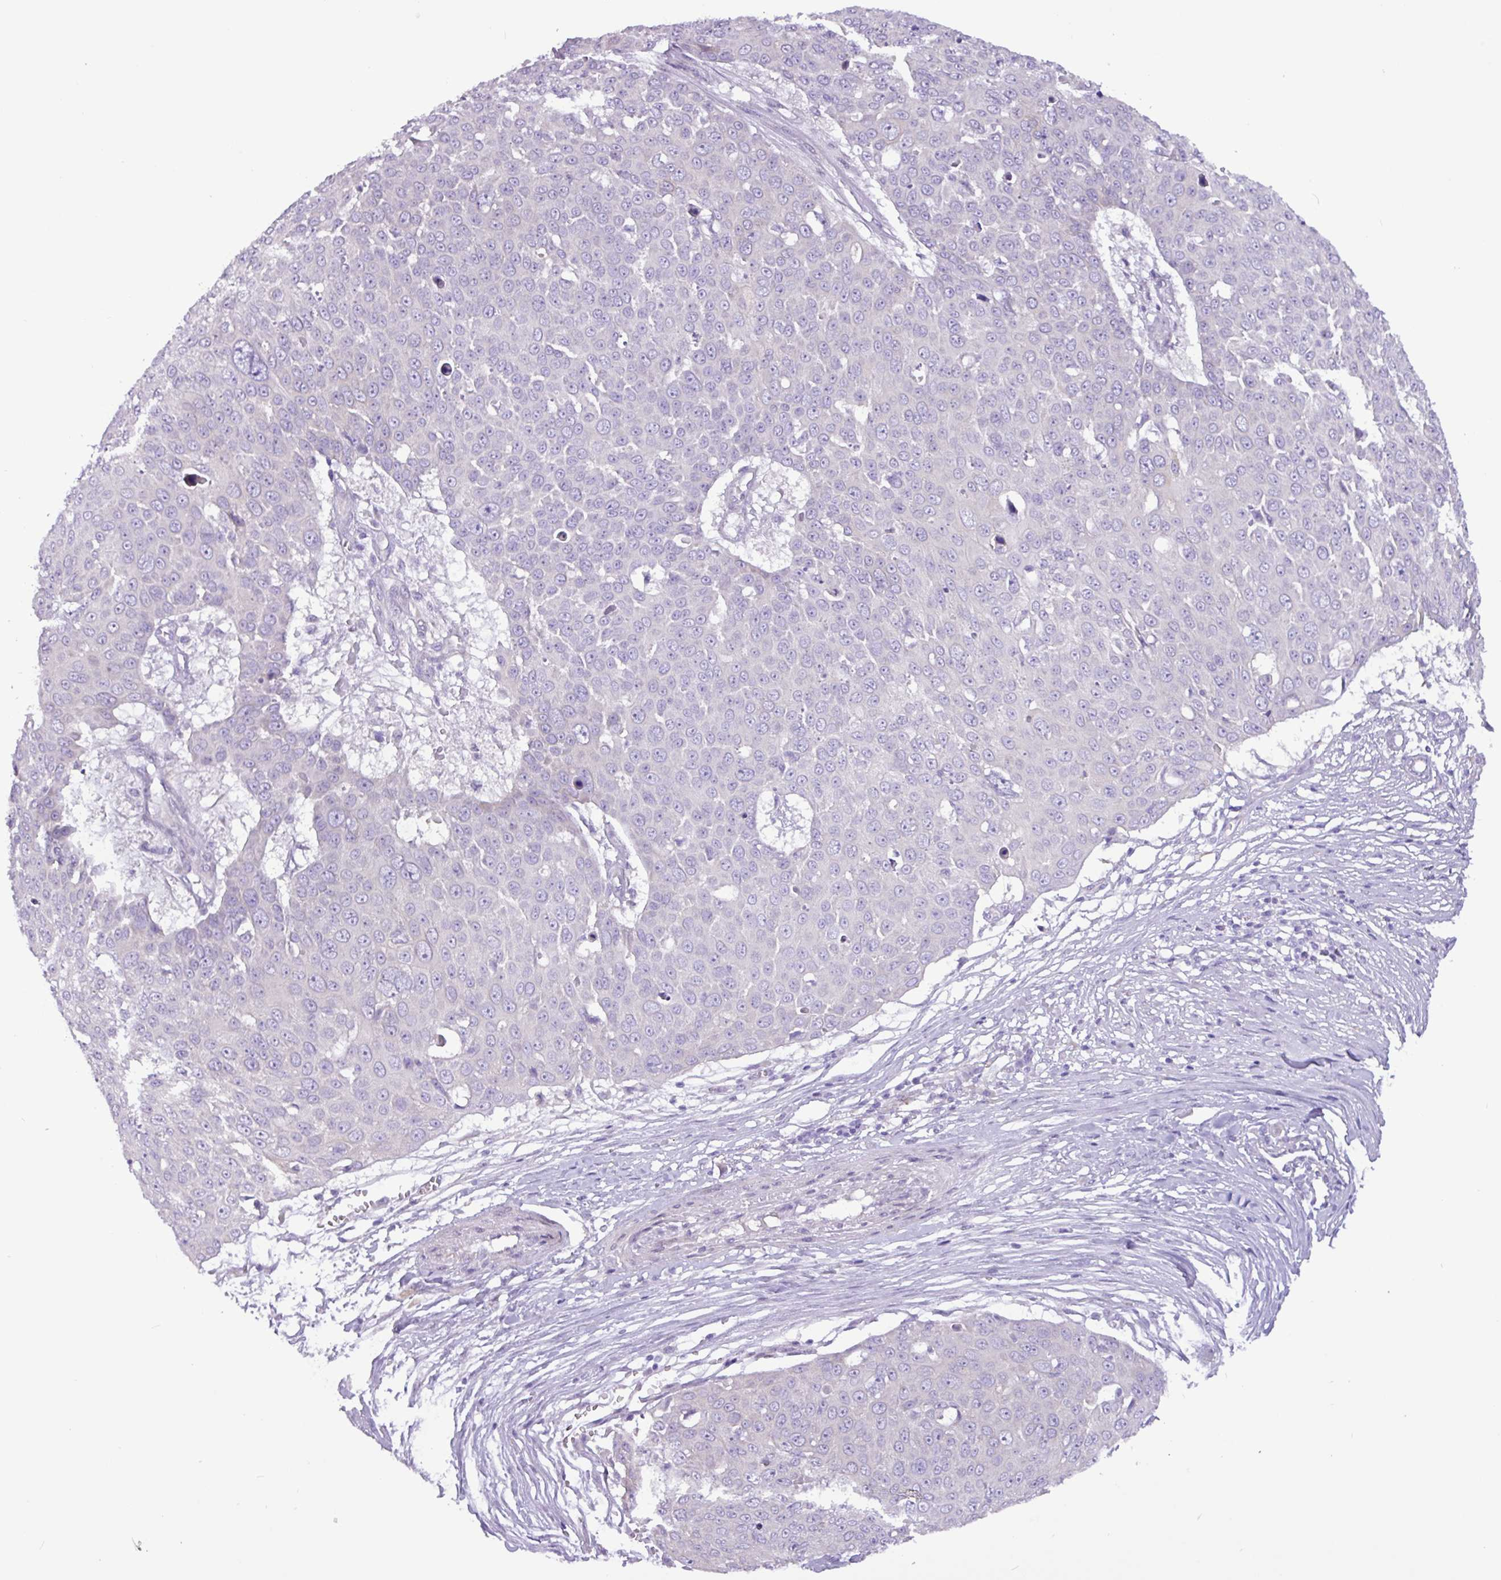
{"staining": {"intensity": "negative", "quantity": "none", "location": "none"}, "tissue": "skin cancer", "cell_type": "Tumor cells", "image_type": "cancer", "snomed": [{"axis": "morphology", "description": "Squamous cell carcinoma, NOS"}, {"axis": "topography", "description": "Skin"}], "caption": "The image demonstrates no significant positivity in tumor cells of skin cancer. (DAB (3,3'-diaminobenzidine) immunohistochemistry (IHC) with hematoxylin counter stain).", "gene": "SLC38A1", "patient": {"sex": "male", "age": 71}}